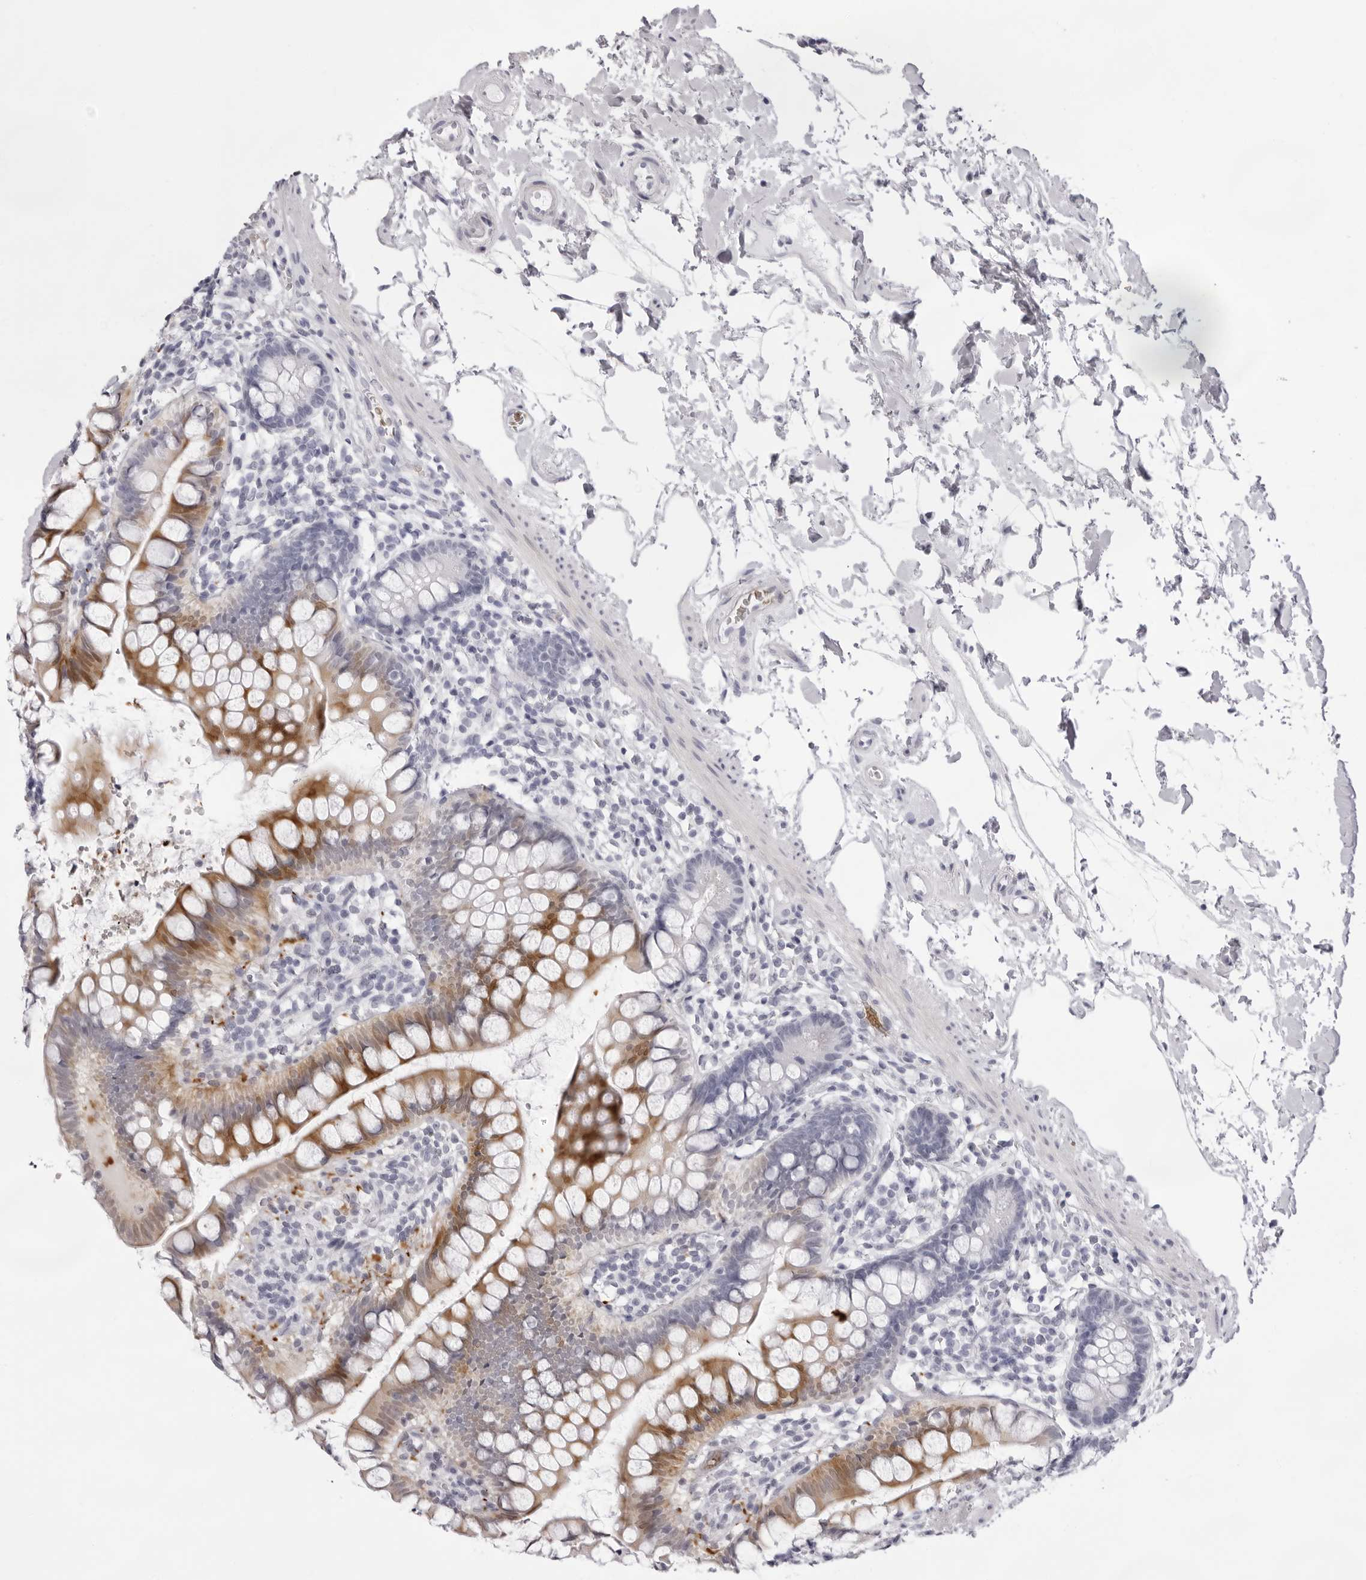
{"staining": {"intensity": "strong", "quantity": ">75%", "location": "cytoplasmic/membranous,nuclear"}, "tissue": "small intestine", "cell_type": "Glandular cells", "image_type": "normal", "snomed": [{"axis": "morphology", "description": "Normal tissue, NOS"}, {"axis": "topography", "description": "Small intestine"}], "caption": "This histopathology image demonstrates normal small intestine stained with immunohistochemistry (IHC) to label a protein in brown. The cytoplasmic/membranous,nuclear of glandular cells show strong positivity for the protein. Nuclei are counter-stained blue.", "gene": "SPTA1", "patient": {"sex": "female", "age": 84}}